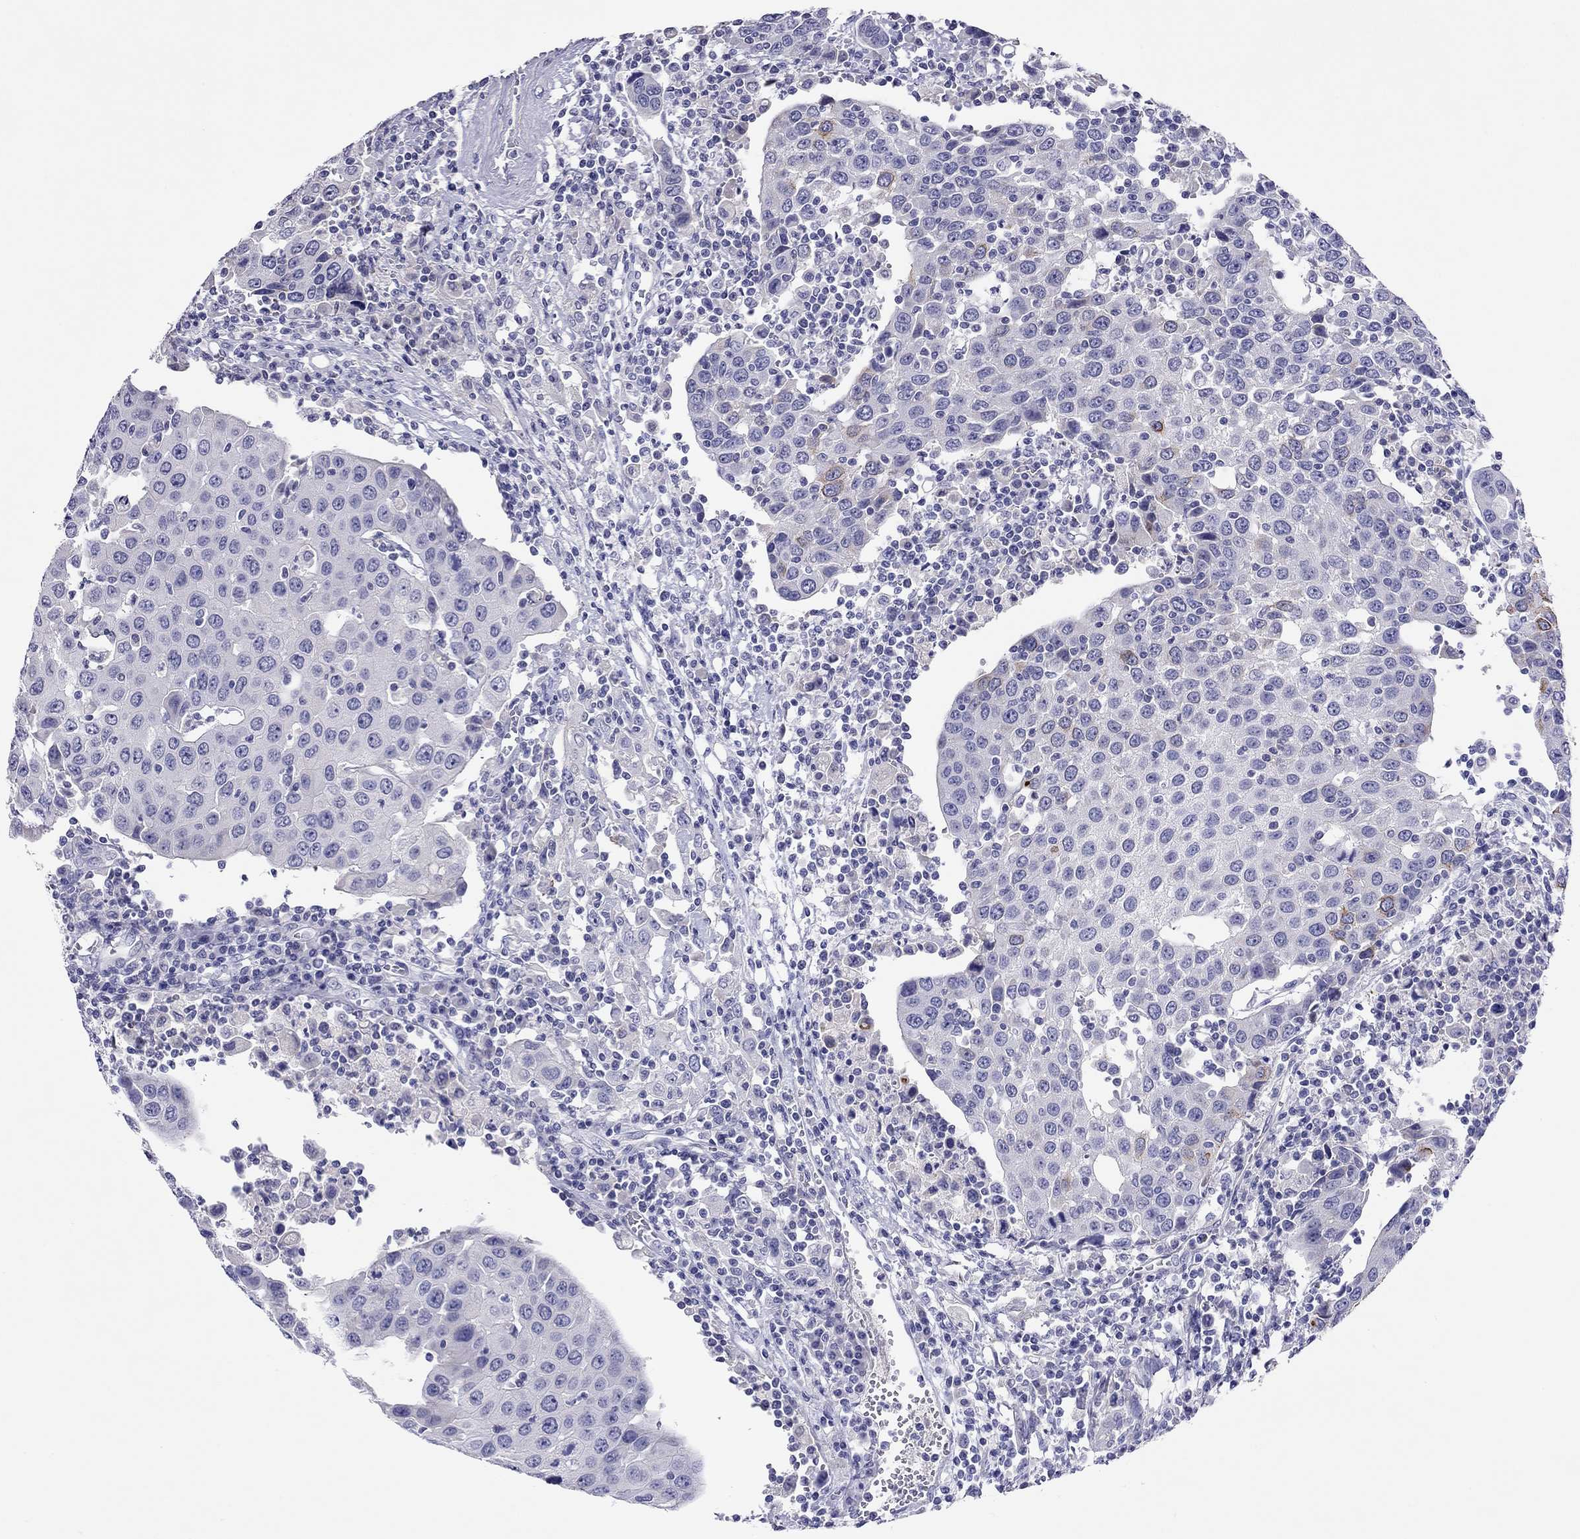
{"staining": {"intensity": "negative", "quantity": "none", "location": "none"}, "tissue": "urothelial cancer", "cell_type": "Tumor cells", "image_type": "cancer", "snomed": [{"axis": "morphology", "description": "Urothelial carcinoma, High grade"}, {"axis": "topography", "description": "Urinary bladder"}], "caption": "IHC of urothelial carcinoma (high-grade) demonstrates no positivity in tumor cells. (Stains: DAB (3,3'-diaminobenzidine) immunohistochemistry with hematoxylin counter stain, Microscopy: brightfield microscopy at high magnification).", "gene": "CAPNS2", "patient": {"sex": "female", "age": 85}}